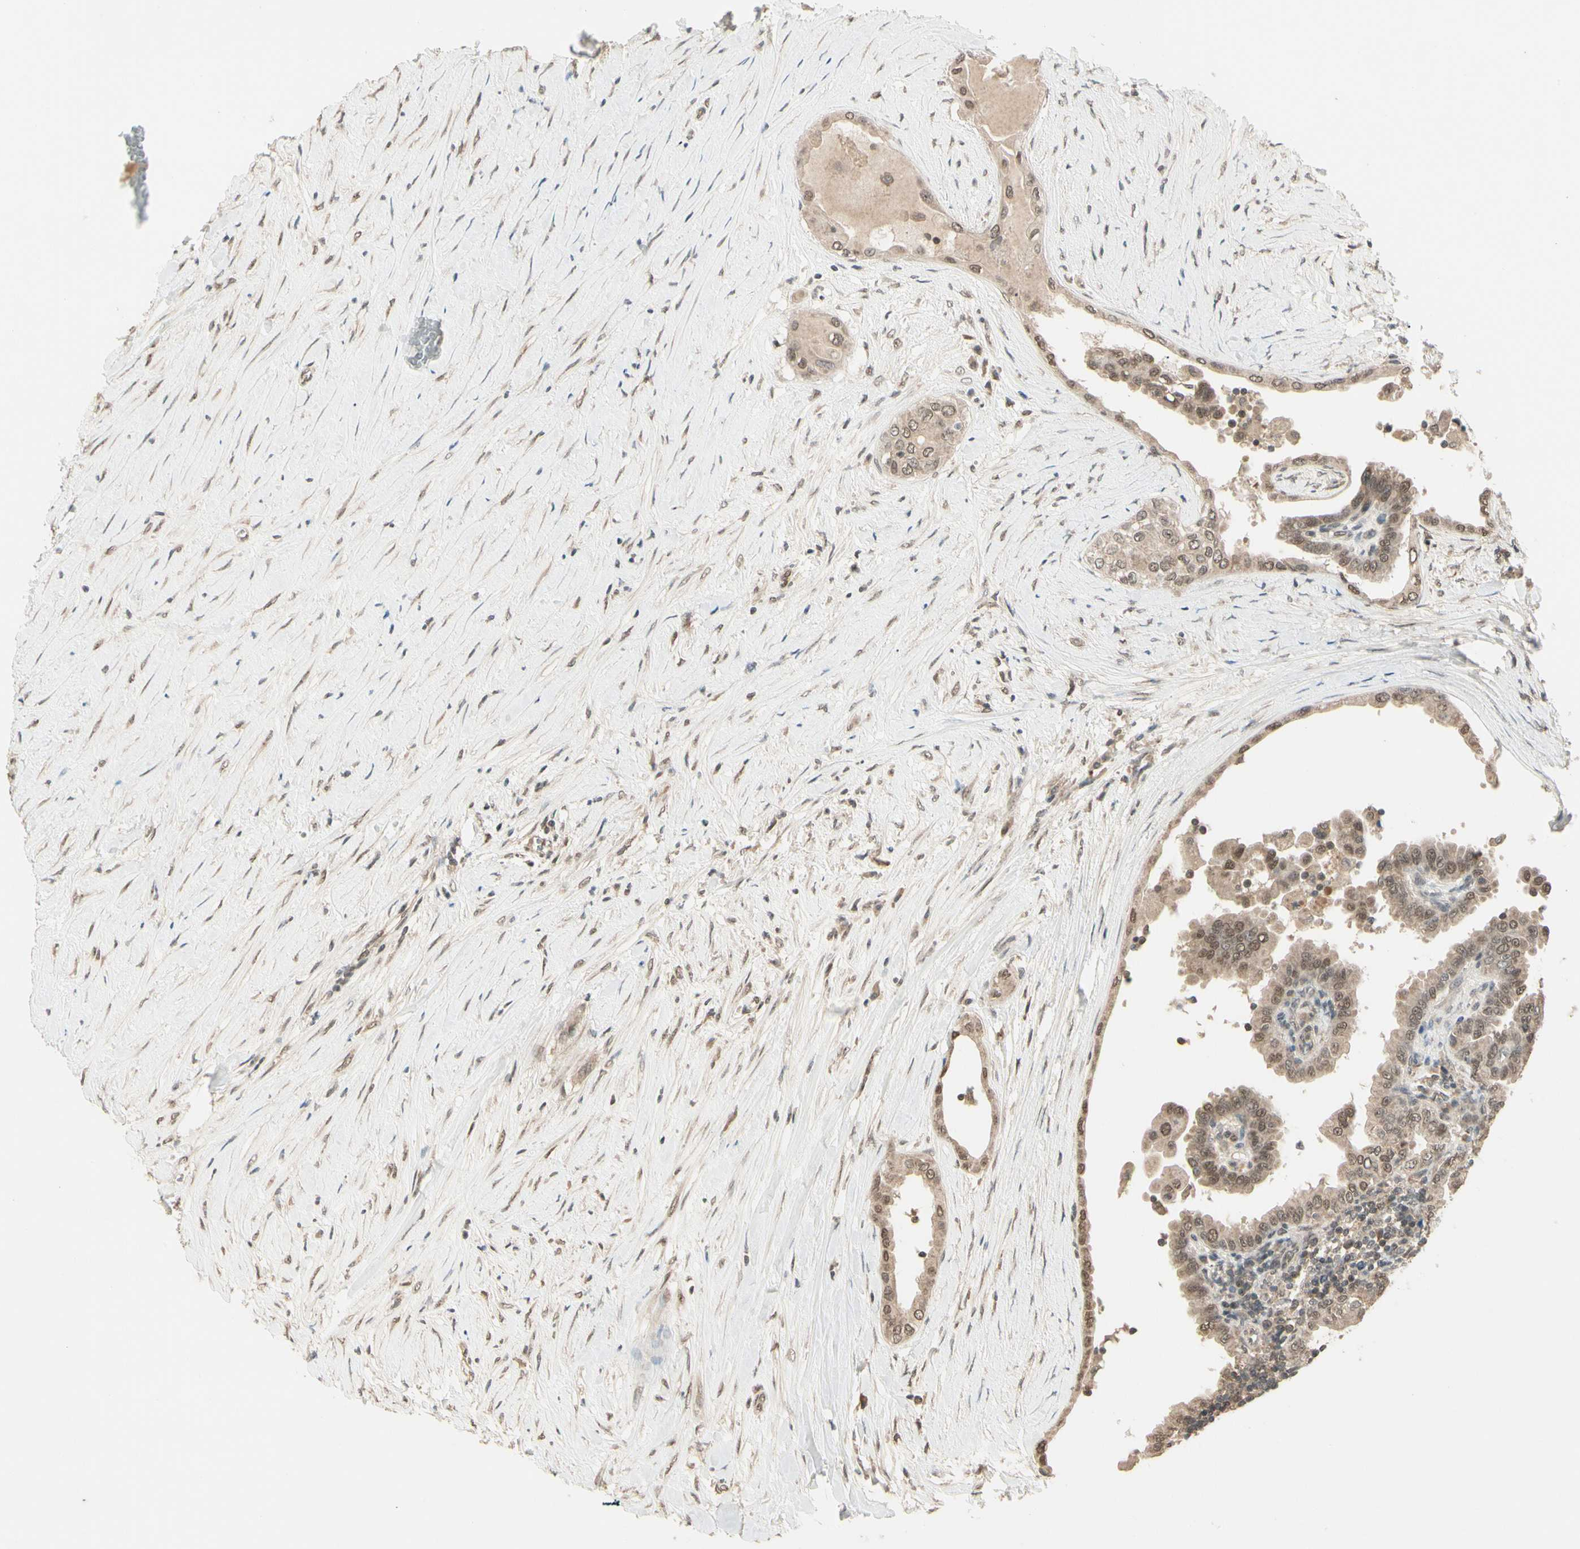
{"staining": {"intensity": "weak", "quantity": ">75%", "location": "cytoplasmic/membranous,nuclear"}, "tissue": "thyroid cancer", "cell_type": "Tumor cells", "image_type": "cancer", "snomed": [{"axis": "morphology", "description": "Papillary adenocarcinoma, NOS"}, {"axis": "topography", "description": "Thyroid gland"}], "caption": "Thyroid papillary adenocarcinoma stained with a brown dye demonstrates weak cytoplasmic/membranous and nuclear positive staining in approximately >75% of tumor cells.", "gene": "ZSCAN12", "patient": {"sex": "male", "age": 33}}